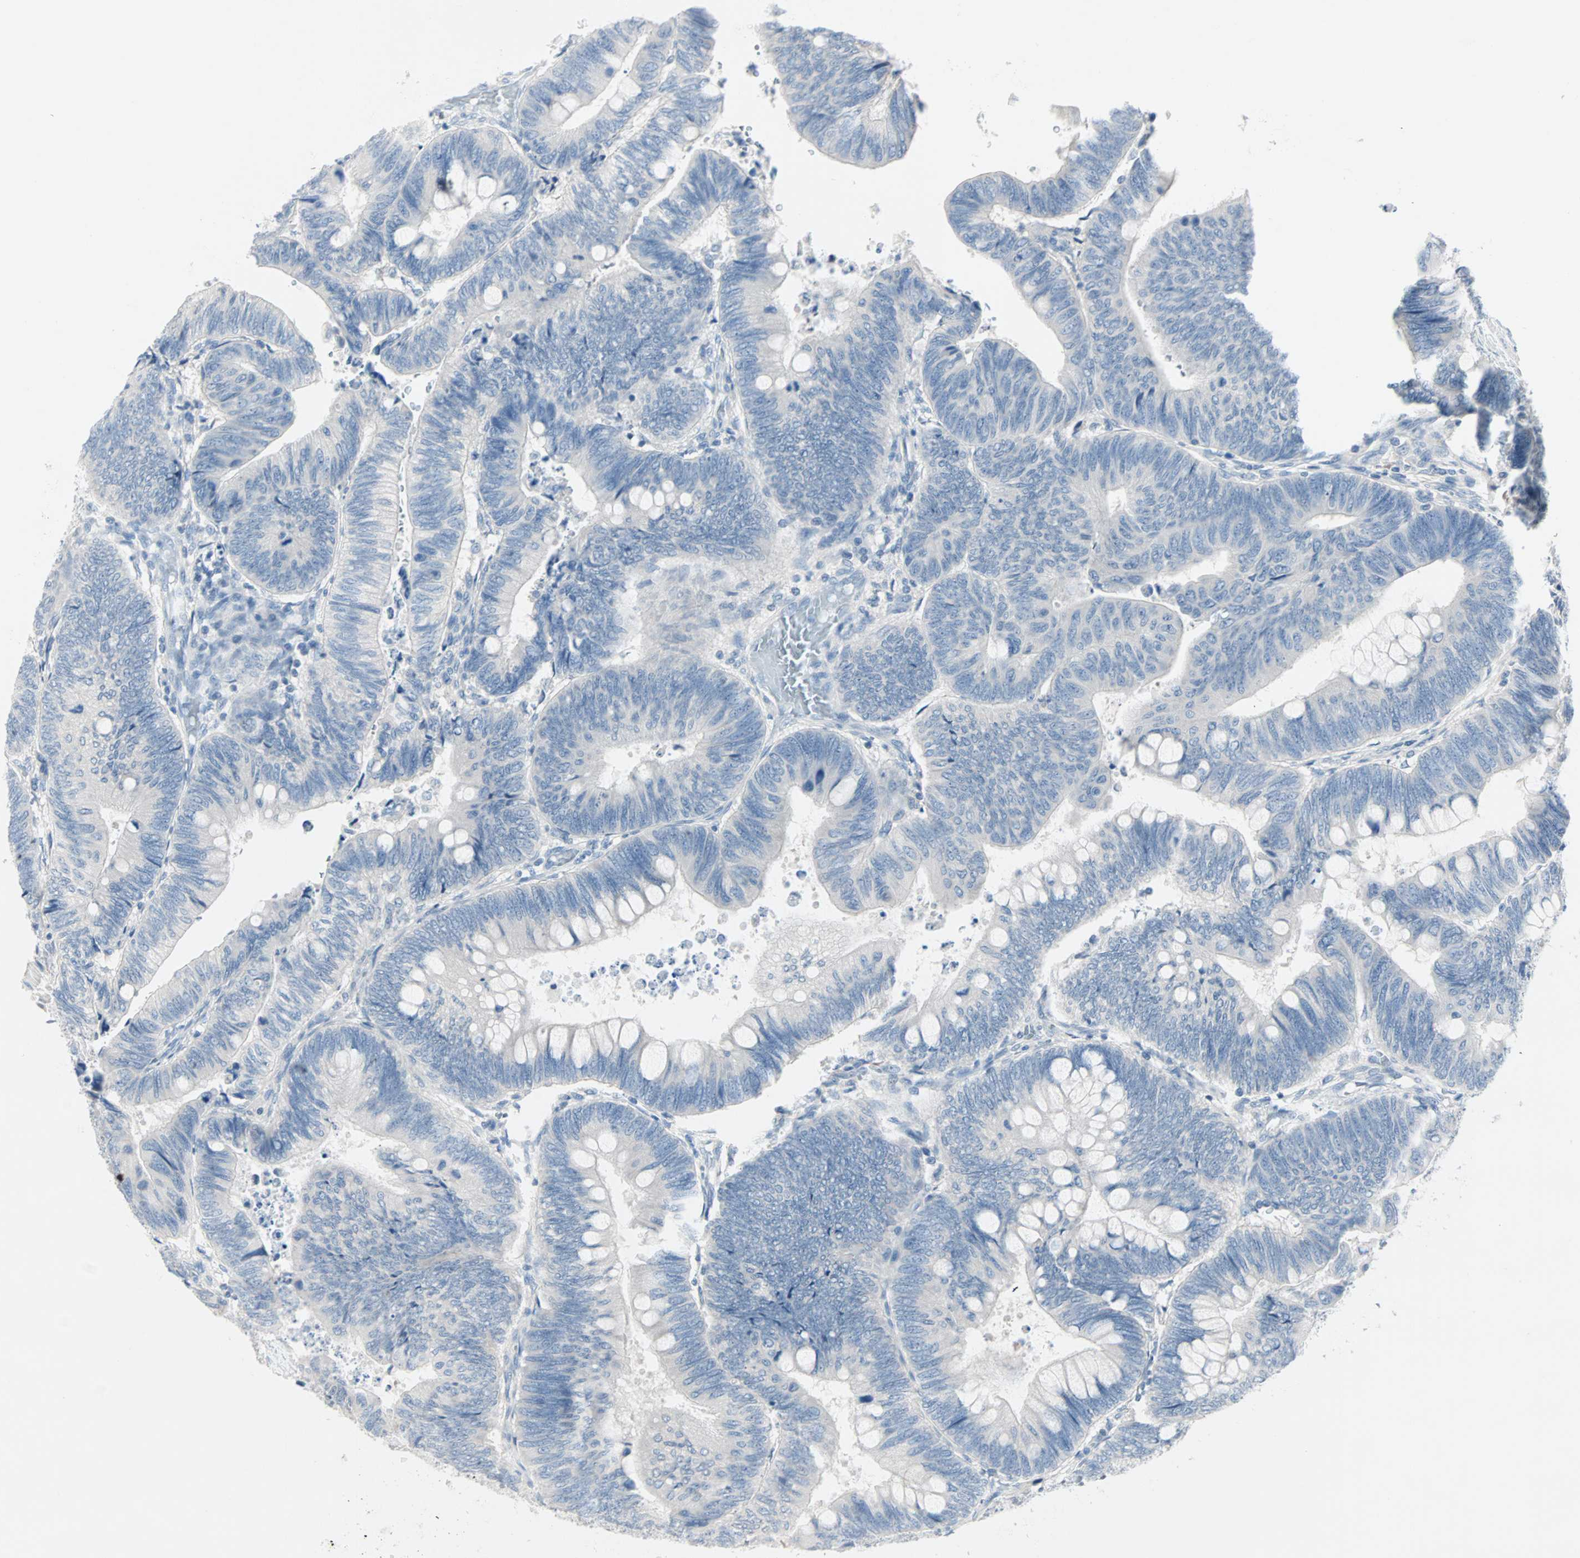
{"staining": {"intensity": "negative", "quantity": "none", "location": "none"}, "tissue": "colorectal cancer", "cell_type": "Tumor cells", "image_type": "cancer", "snomed": [{"axis": "morphology", "description": "Normal tissue, NOS"}, {"axis": "morphology", "description": "Adenocarcinoma, NOS"}, {"axis": "topography", "description": "Rectum"}, {"axis": "topography", "description": "Peripheral nerve tissue"}], "caption": "Tumor cells show no significant expression in colorectal cancer.", "gene": "NEFH", "patient": {"sex": "male", "age": 92}}